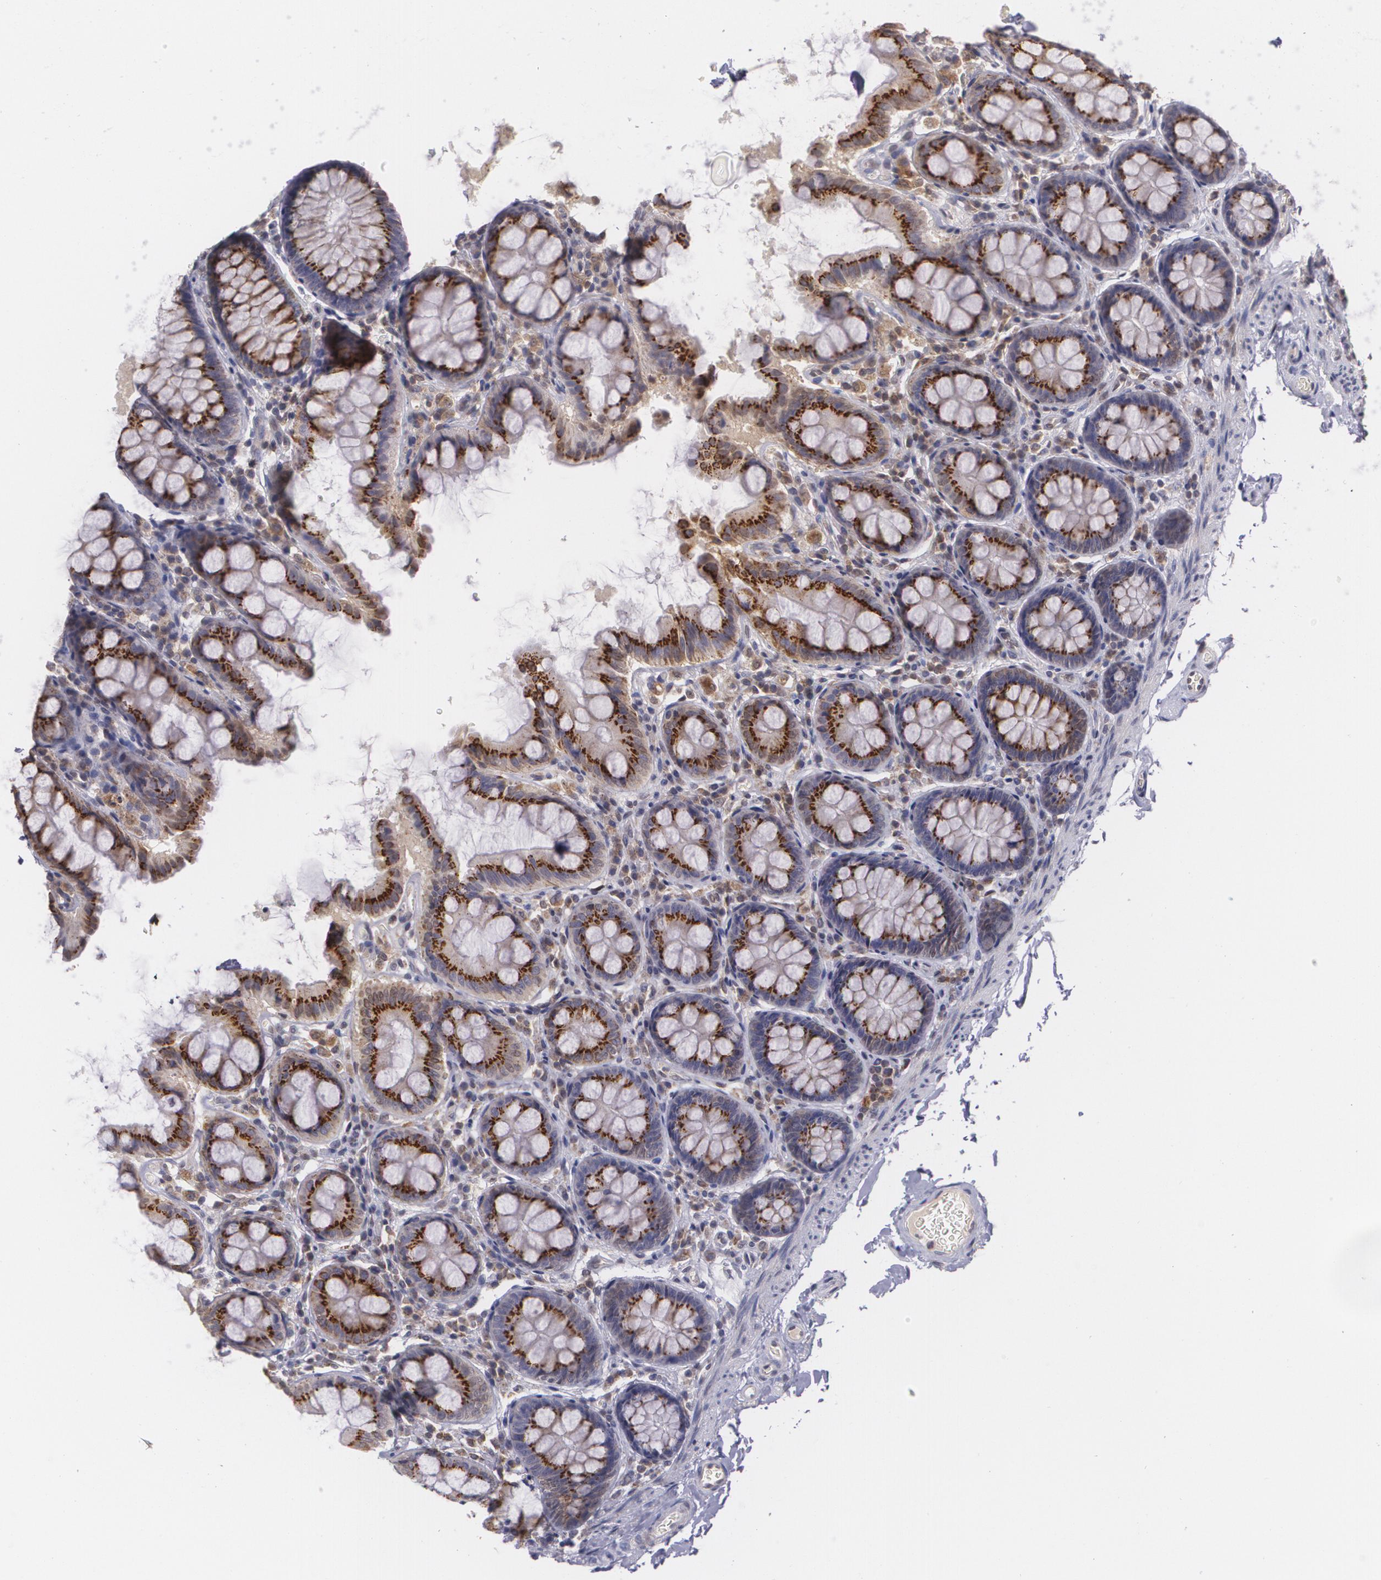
{"staining": {"intensity": "negative", "quantity": "none", "location": "none"}, "tissue": "colon", "cell_type": "Endothelial cells", "image_type": "normal", "snomed": [{"axis": "morphology", "description": "Normal tissue, NOS"}, {"axis": "topography", "description": "Colon"}], "caption": "Image shows no protein staining in endothelial cells of normal colon.", "gene": "CILK1", "patient": {"sex": "female", "age": 61}}